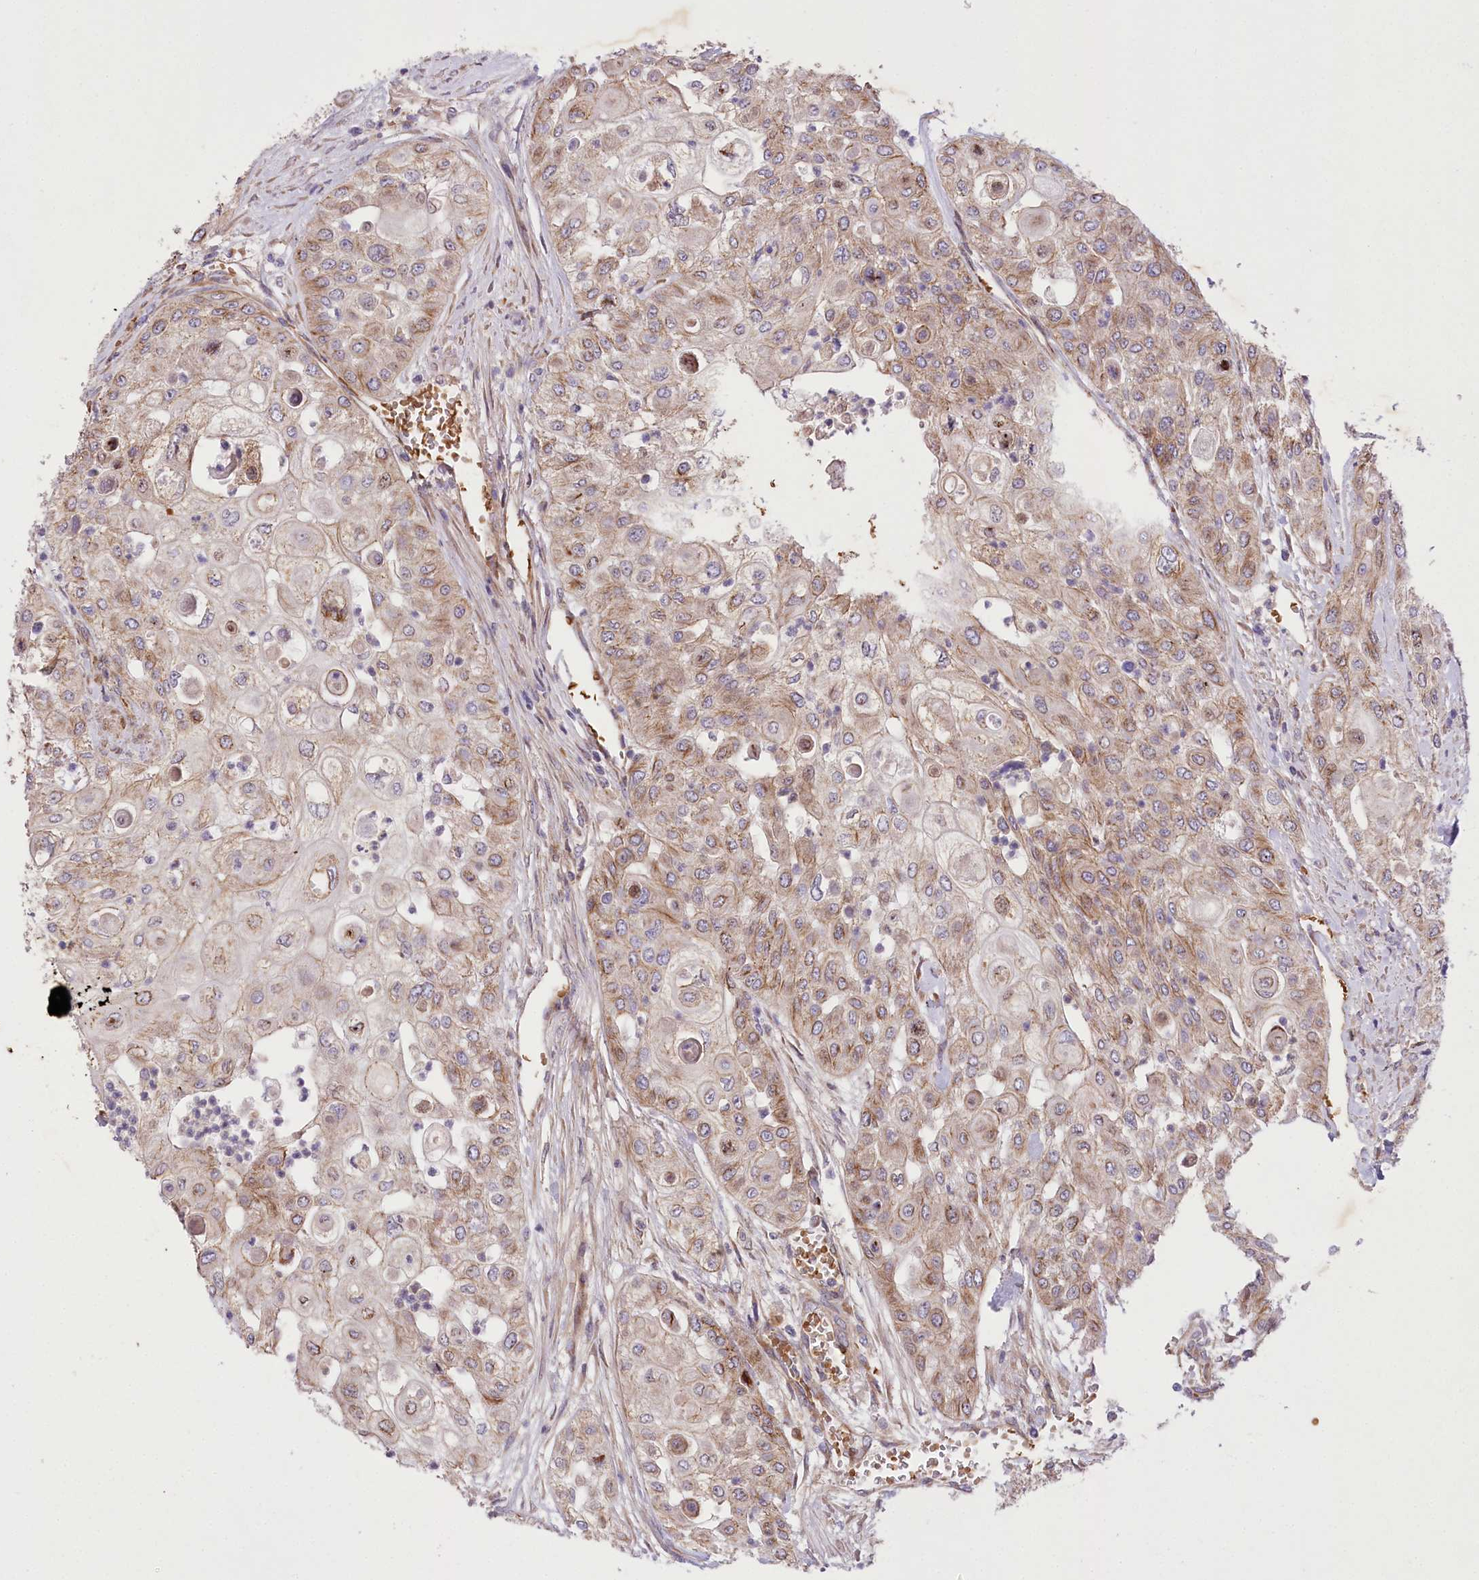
{"staining": {"intensity": "moderate", "quantity": ">75%", "location": "cytoplasmic/membranous"}, "tissue": "urothelial cancer", "cell_type": "Tumor cells", "image_type": "cancer", "snomed": [{"axis": "morphology", "description": "Urothelial carcinoma, High grade"}, {"axis": "topography", "description": "Urinary bladder"}], "caption": "High-power microscopy captured an immunohistochemistry image of high-grade urothelial carcinoma, revealing moderate cytoplasmic/membranous positivity in about >75% of tumor cells.", "gene": "TRUB1", "patient": {"sex": "female", "age": 79}}